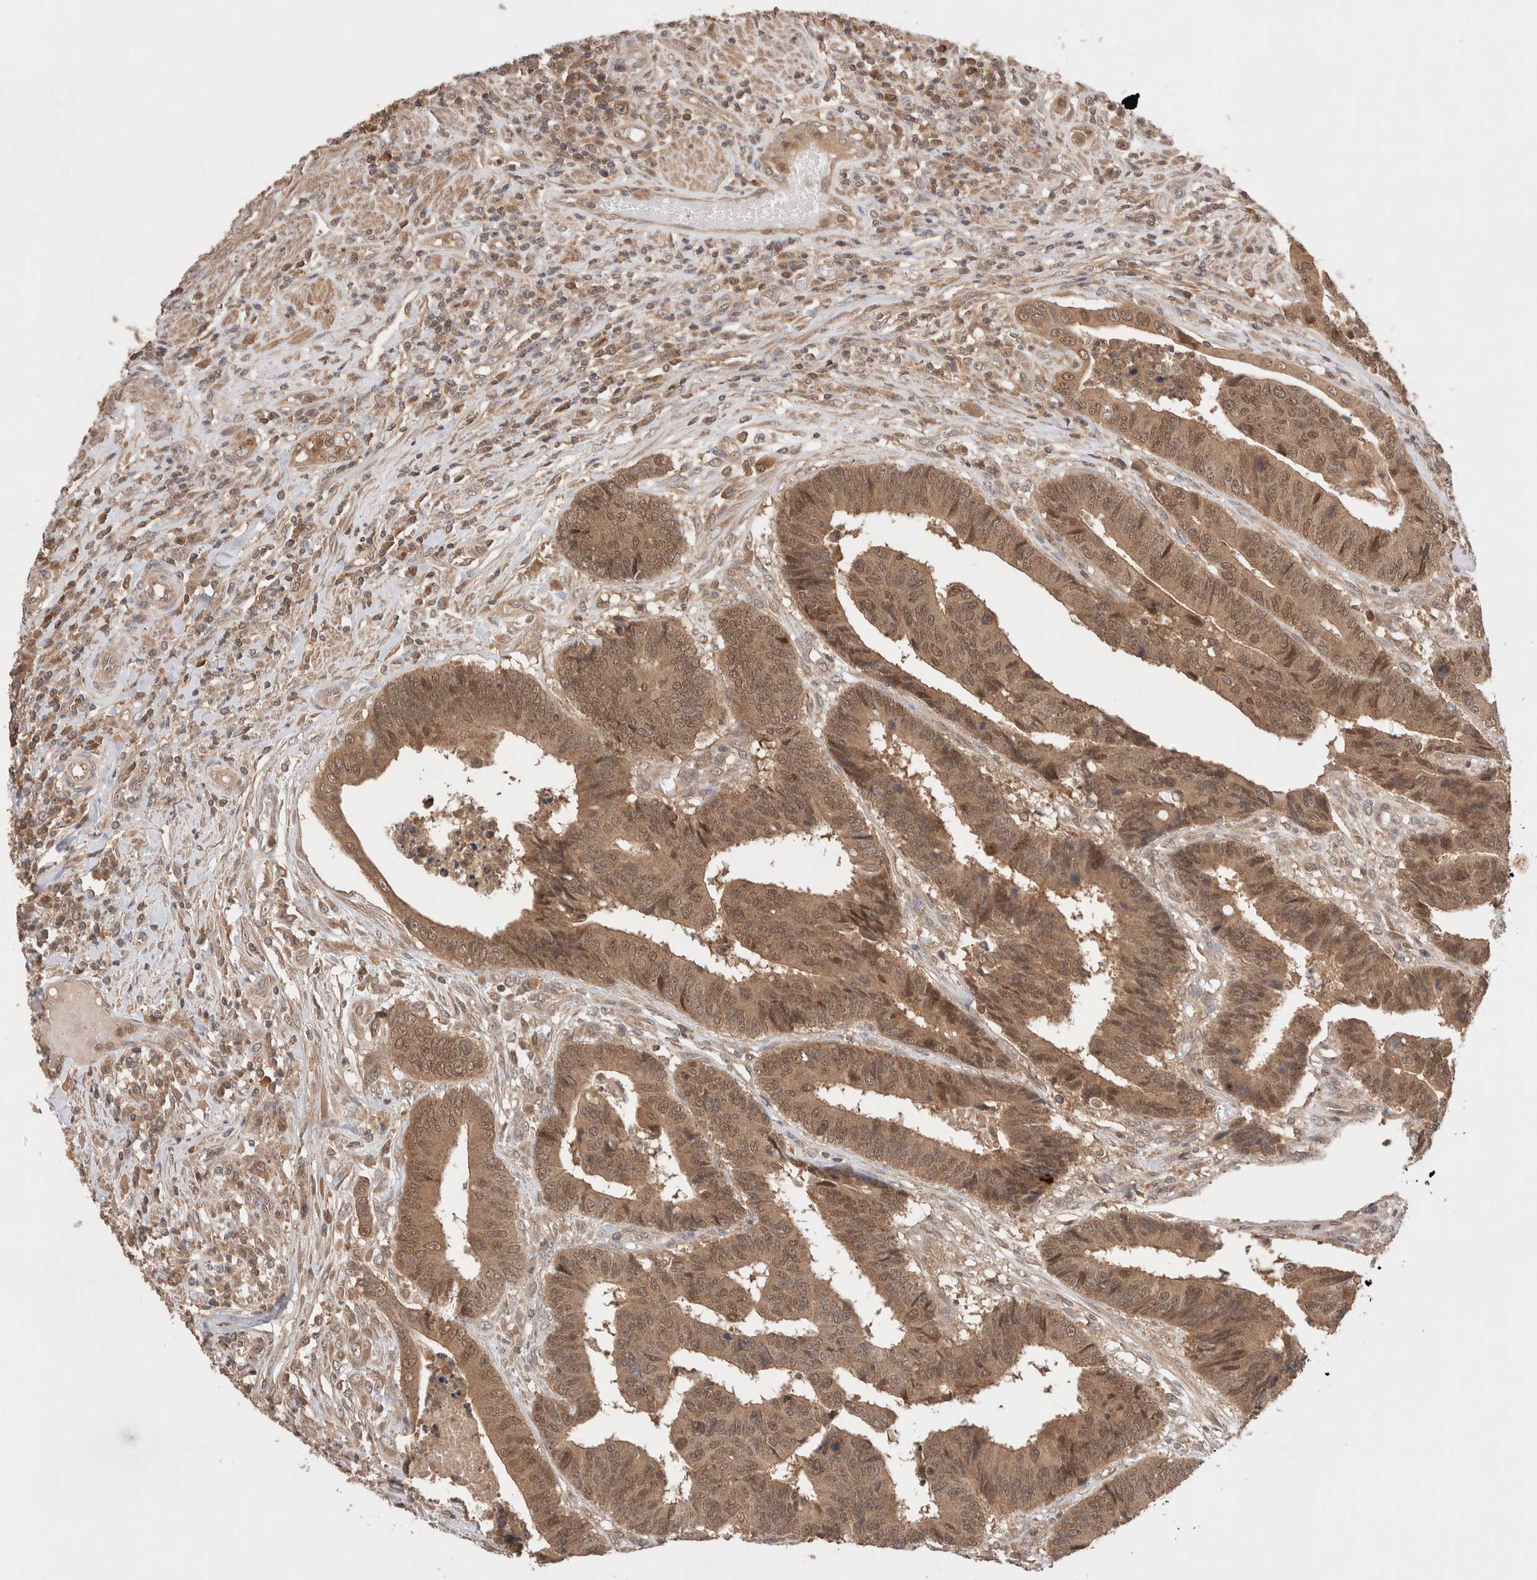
{"staining": {"intensity": "moderate", "quantity": ">75%", "location": "cytoplasmic/membranous,nuclear"}, "tissue": "colorectal cancer", "cell_type": "Tumor cells", "image_type": "cancer", "snomed": [{"axis": "morphology", "description": "Adenocarcinoma, NOS"}, {"axis": "topography", "description": "Rectum"}], "caption": "Immunohistochemistry (DAB) staining of colorectal cancer (adenocarcinoma) displays moderate cytoplasmic/membranous and nuclear protein staining in approximately >75% of tumor cells. (DAB (3,3'-diaminobenzidine) IHC, brown staining for protein, blue staining for nuclei).", "gene": "CARNMT1", "patient": {"sex": "male", "age": 84}}